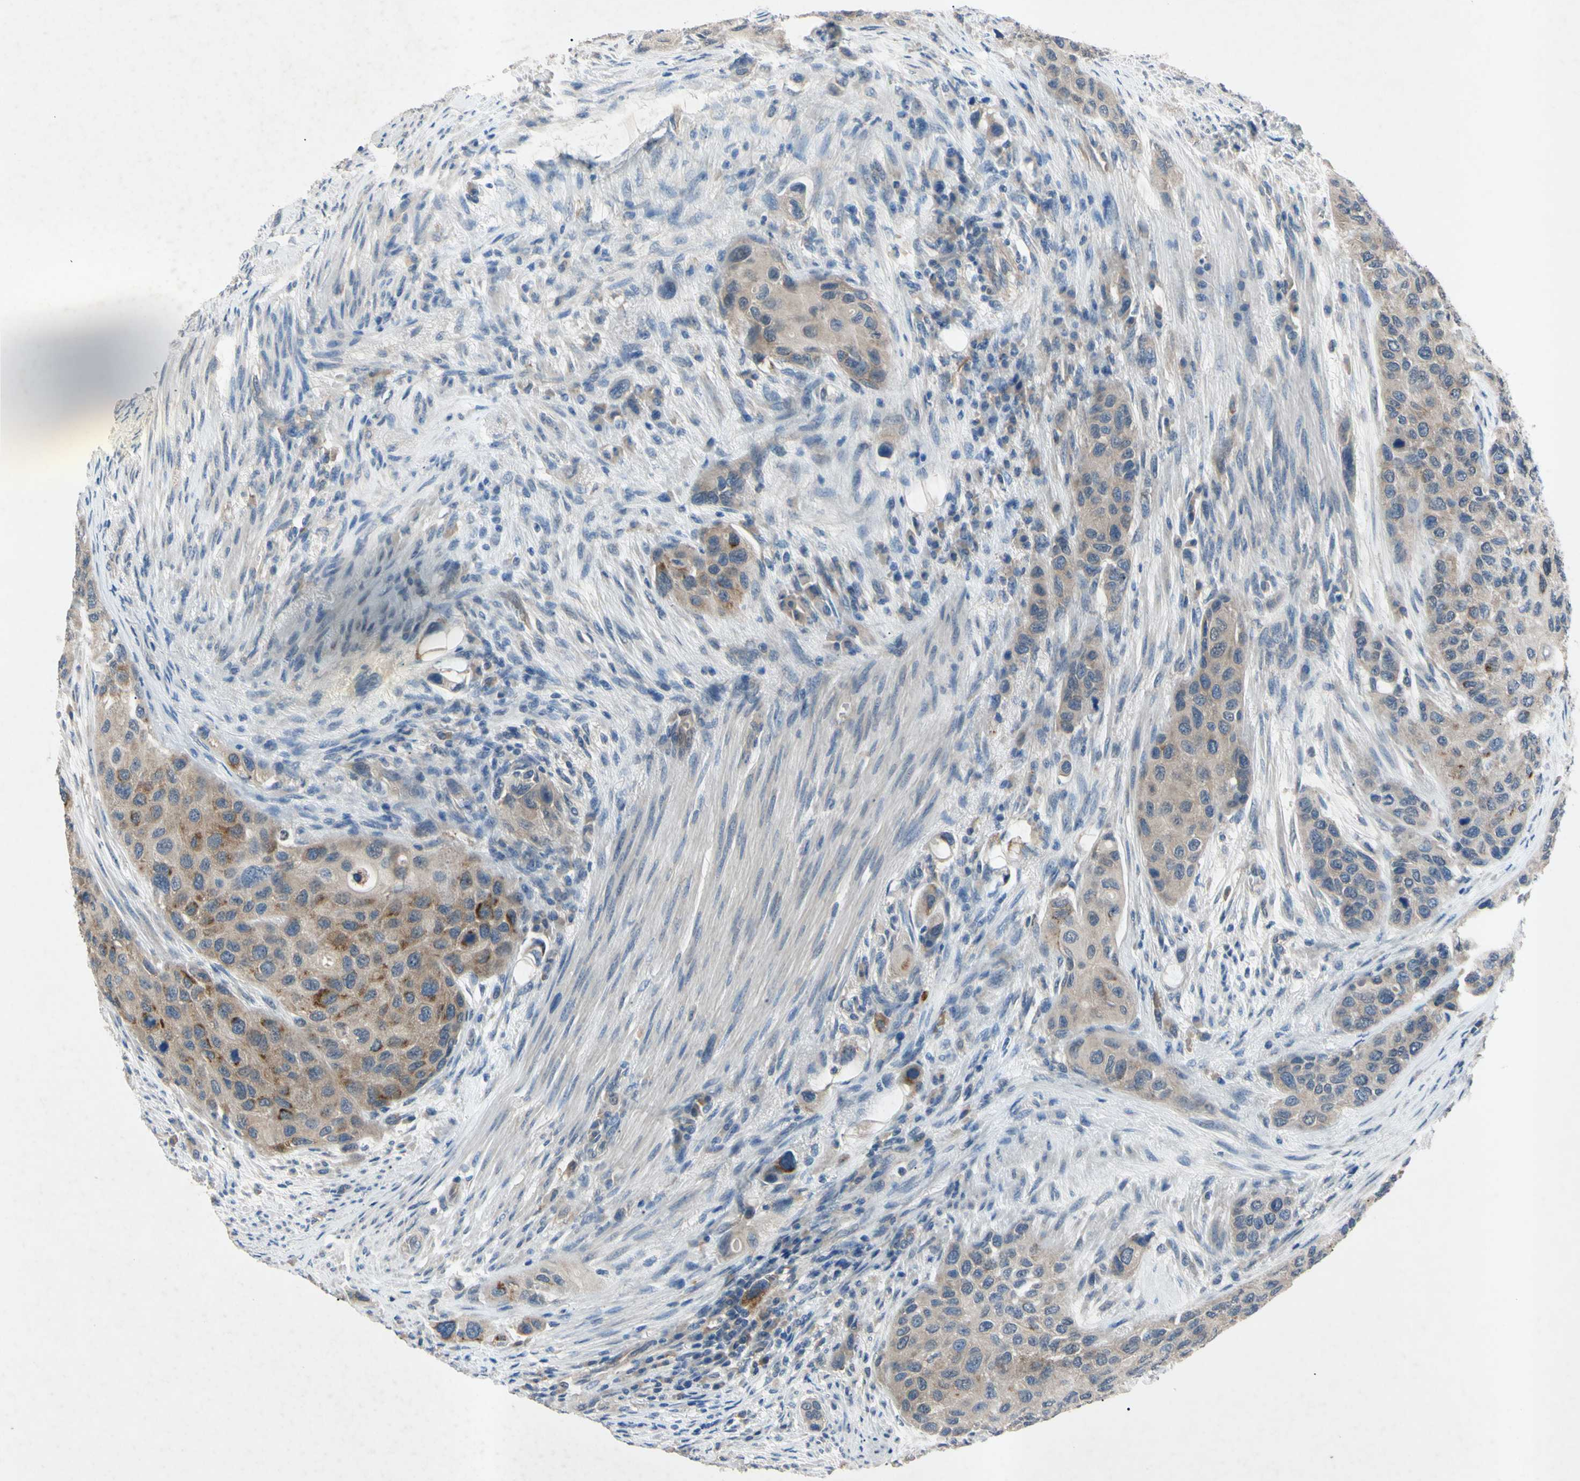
{"staining": {"intensity": "moderate", "quantity": ">75%", "location": "cytoplasmic/membranous"}, "tissue": "urothelial cancer", "cell_type": "Tumor cells", "image_type": "cancer", "snomed": [{"axis": "morphology", "description": "Urothelial carcinoma, High grade"}, {"axis": "topography", "description": "Urinary bladder"}], "caption": "Protein expression analysis of high-grade urothelial carcinoma exhibits moderate cytoplasmic/membranous expression in approximately >75% of tumor cells. (DAB IHC with brightfield microscopy, high magnification).", "gene": "HILPDA", "patient": {"sex": "female", "age": 56}}